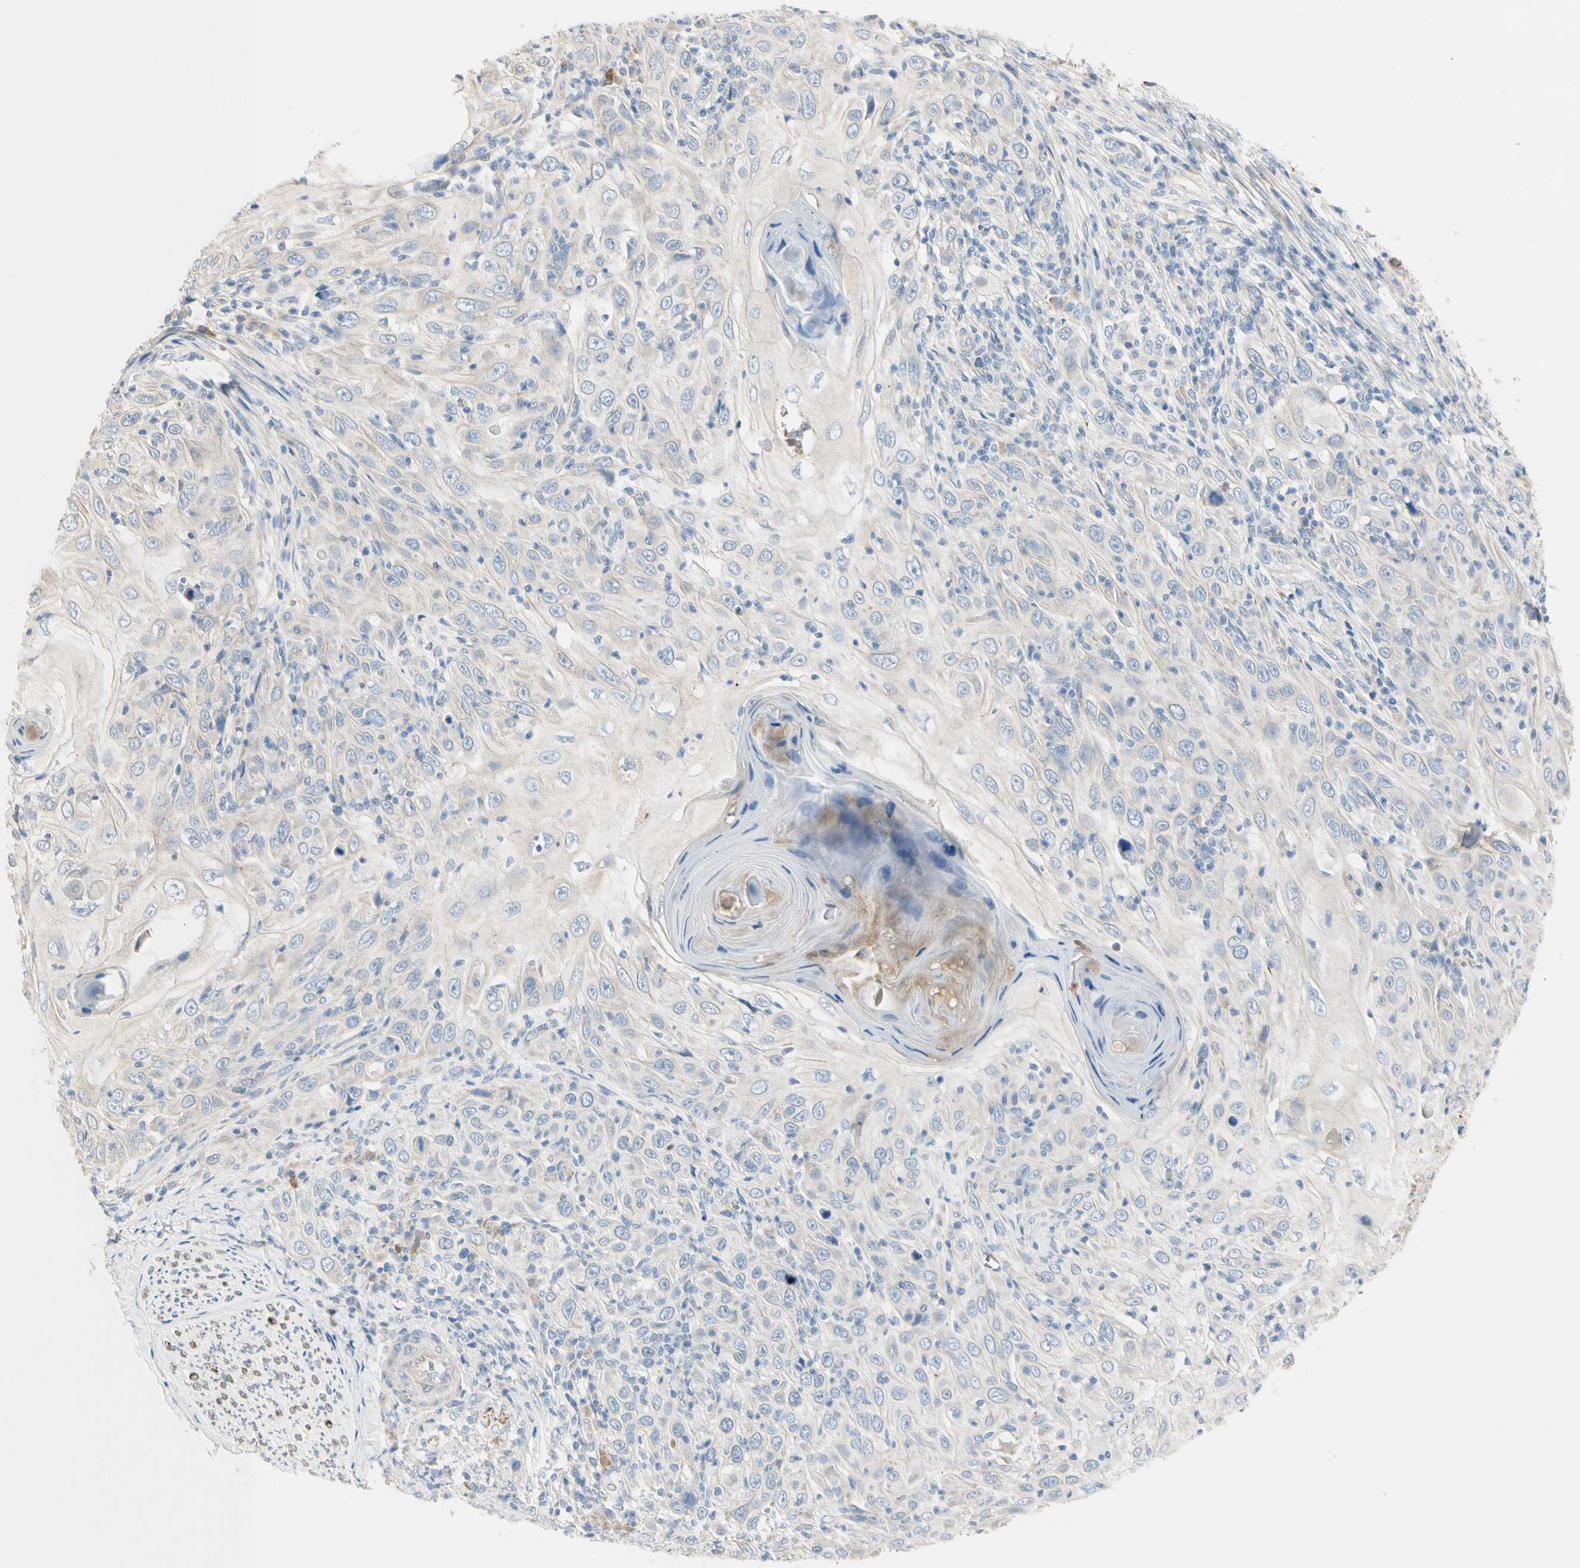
{"staining": {"intensity": "weak", "quantity": "25%-75%", "location": "cytoplasmic/membranous"}, "tissue": "skin cancer", "cell_type": "Tumor cells", "image_type": "cancer", "snomed": [{"axis": "morphology", "description": "Squamous cell carcinoma, NOS"}, {"axis": "topography", "description": "Skin"}], "caption": "Immunohistochemistry photomicrograph of human skin cancer (squamous cell carcinoma) stained for a protein (brown), which reveals low levels of weak cytoplasmic/membranous staining in about 25%-75% of tumor cells.", "gene": "EPHA3", "patient": {"sex": "female", "age": 88}}